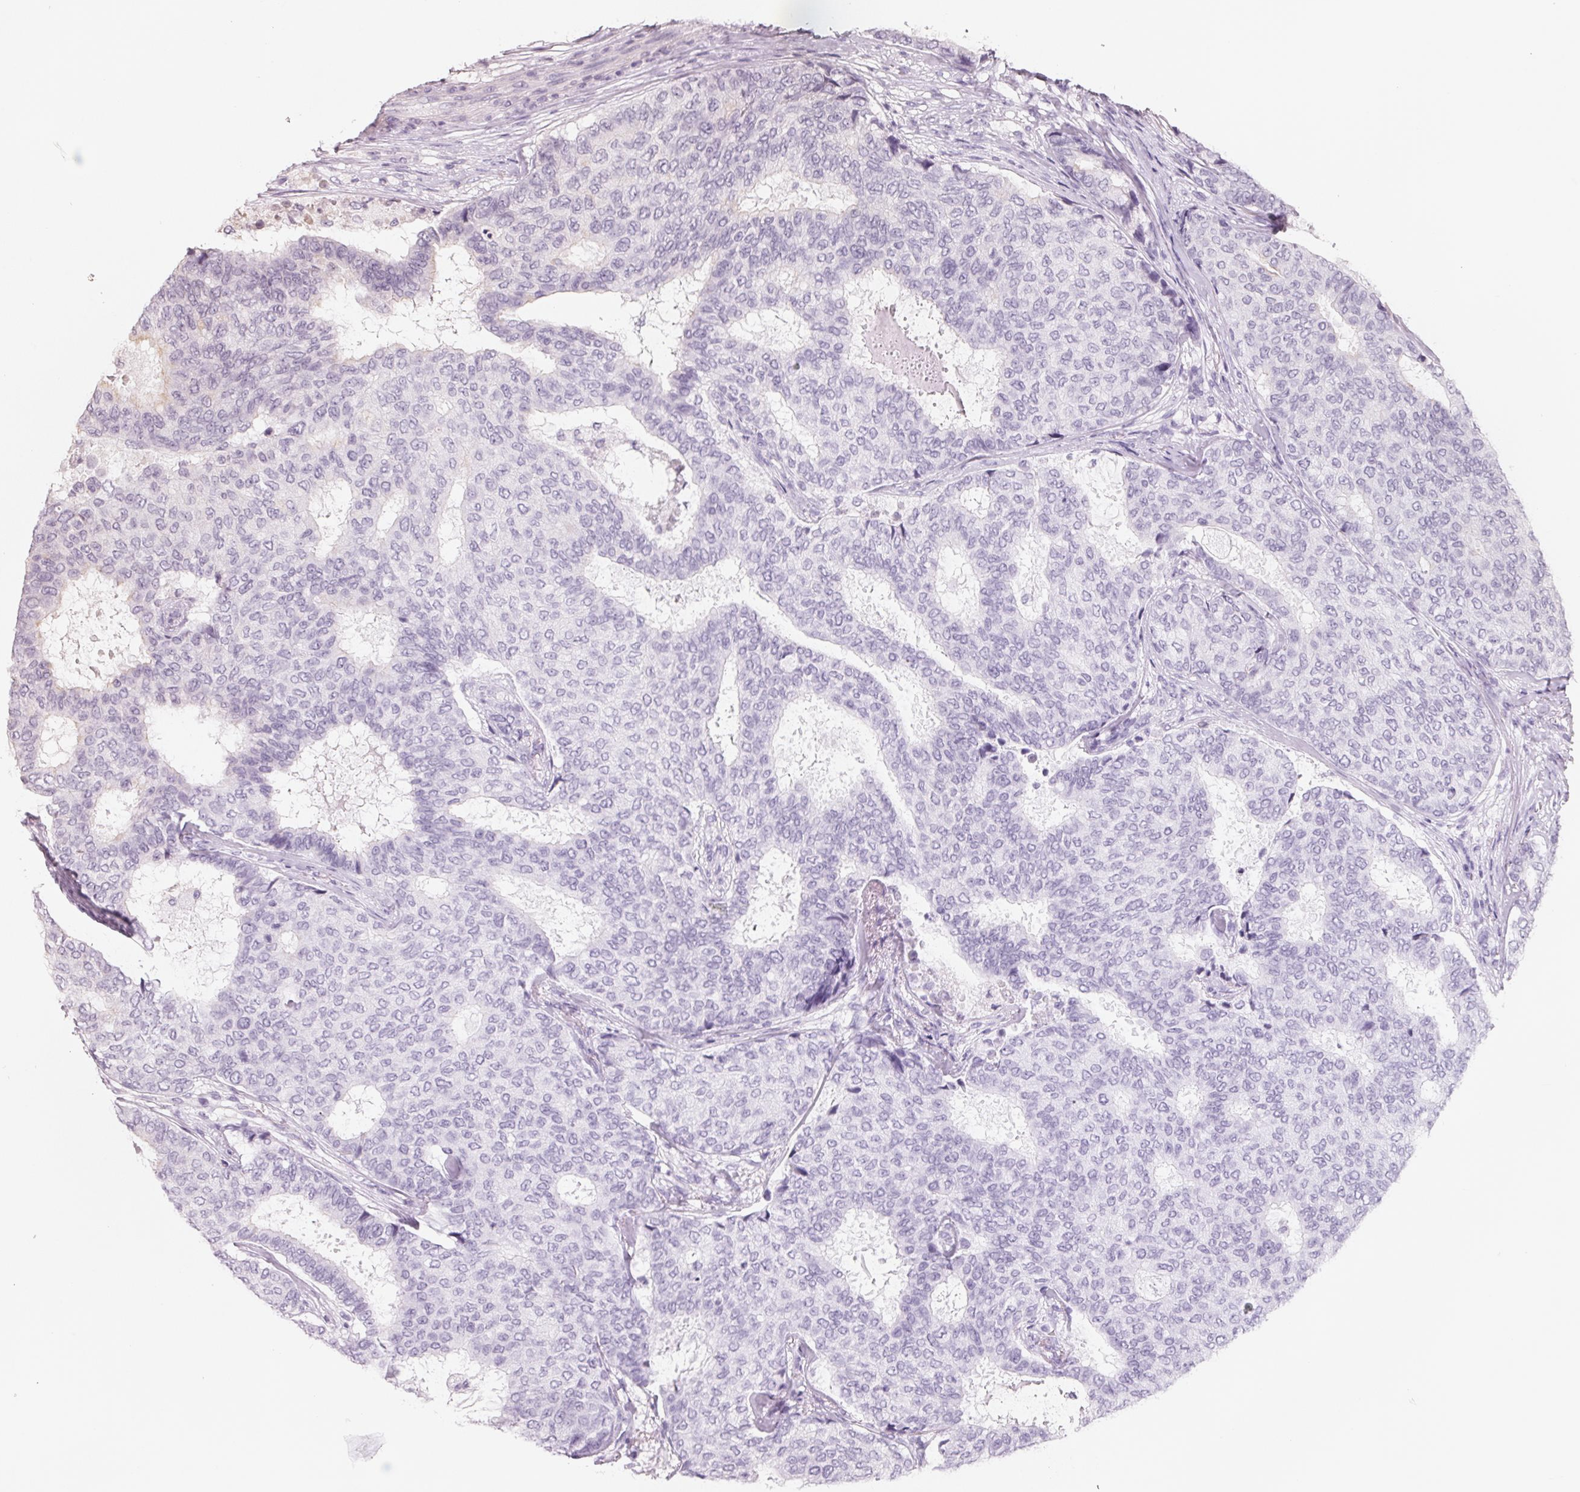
{"staining": {"intensity": "negative", "quantity": "none", "location": "none"}, "tissue": "breast cancer", "cell_type": "Tumor cells", "image_type": "cancer", "snomed": [{"axis": "morphology", "description": "Duct carcinoma"}, {"axis": "topography", "description": "Breast"}], "caption": "Breast intraductal carcinoma was stained to show a protein in brown. There is no significant staining in tumor cells. (DAB IHC visualized using brightfield microscopy, high magnification).", "gene": "FTCD", "patient": {"sex": "female", "age": 75}}